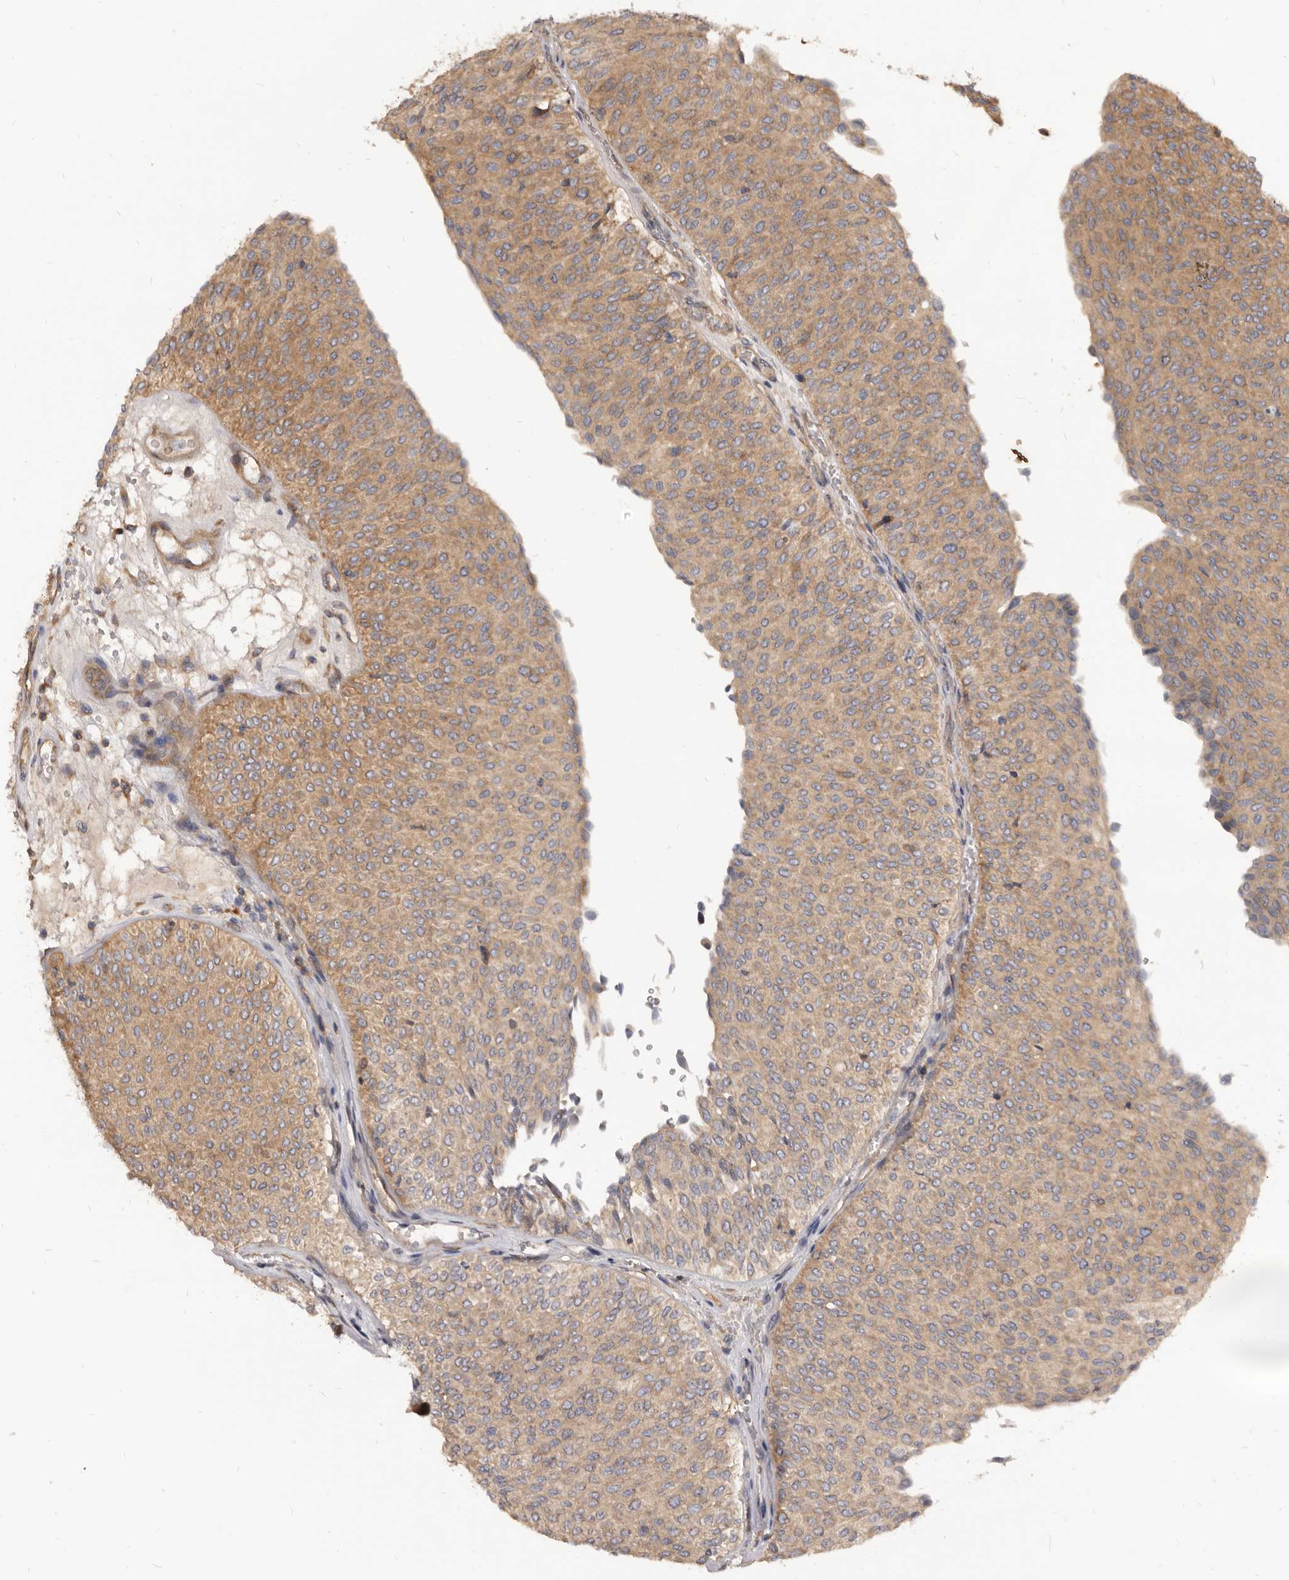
{"staining": {"intensity": "weak", "quantity": ">75%", "location": "cytoplasmic/membranous"}, "tissue": "urothelial cancer", "cell_type": "Tumor cells", "image_type": "cancer", "snomed": [{"axis": "morphology", "description": "Urothelial carcinoma, Low grade"}, {"axis": "topography", "description": "Urinary bladder"}], "caption": "Urothelial cancer stained for a protein (brown) exhibits weak cytoplasmic/membranous positive staining in about >75% of tumor cells.", "gene": "ADAMTS20", "patient": {"sex": "male", "age": 78}}